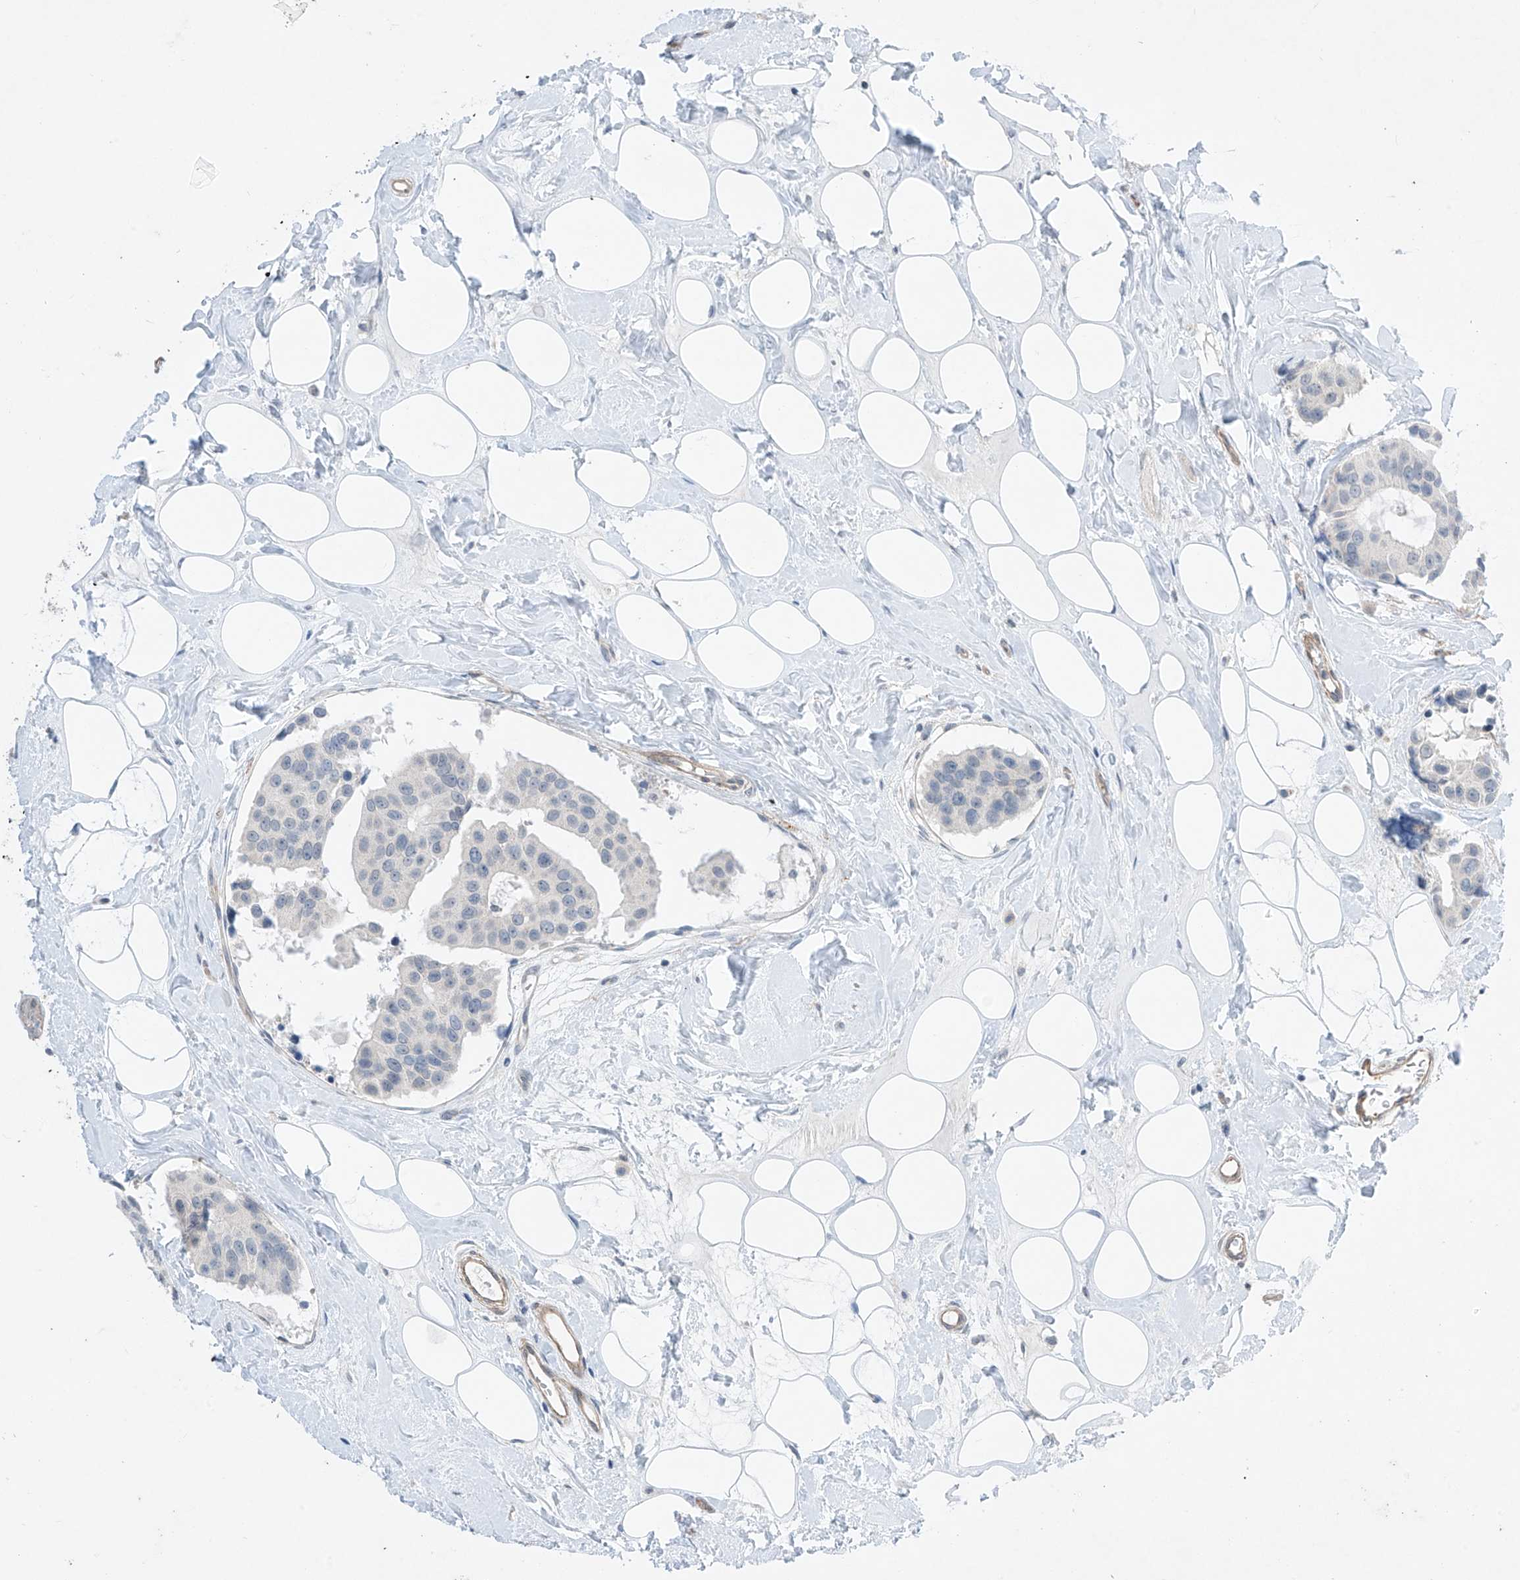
{"staining": {"intensity": "negative", "quantity": "none", "location": "none"}, "tissue": "breast cancer", "cell_type": "Tumor cells", "image_type": "cancer", "snomed": [{"axis": "morphology", "description": "Normal tissue, NOS"}, {"axis": "morphology", "description": "Duct carcinoma"}, {"axis": "topography", "description": "Breast"}], "caption": "Tumor cells are negative for brown protein staining in breast cancer.", "gene": "ABLIM2", "patient": {"sex": "female", "age": 39}}